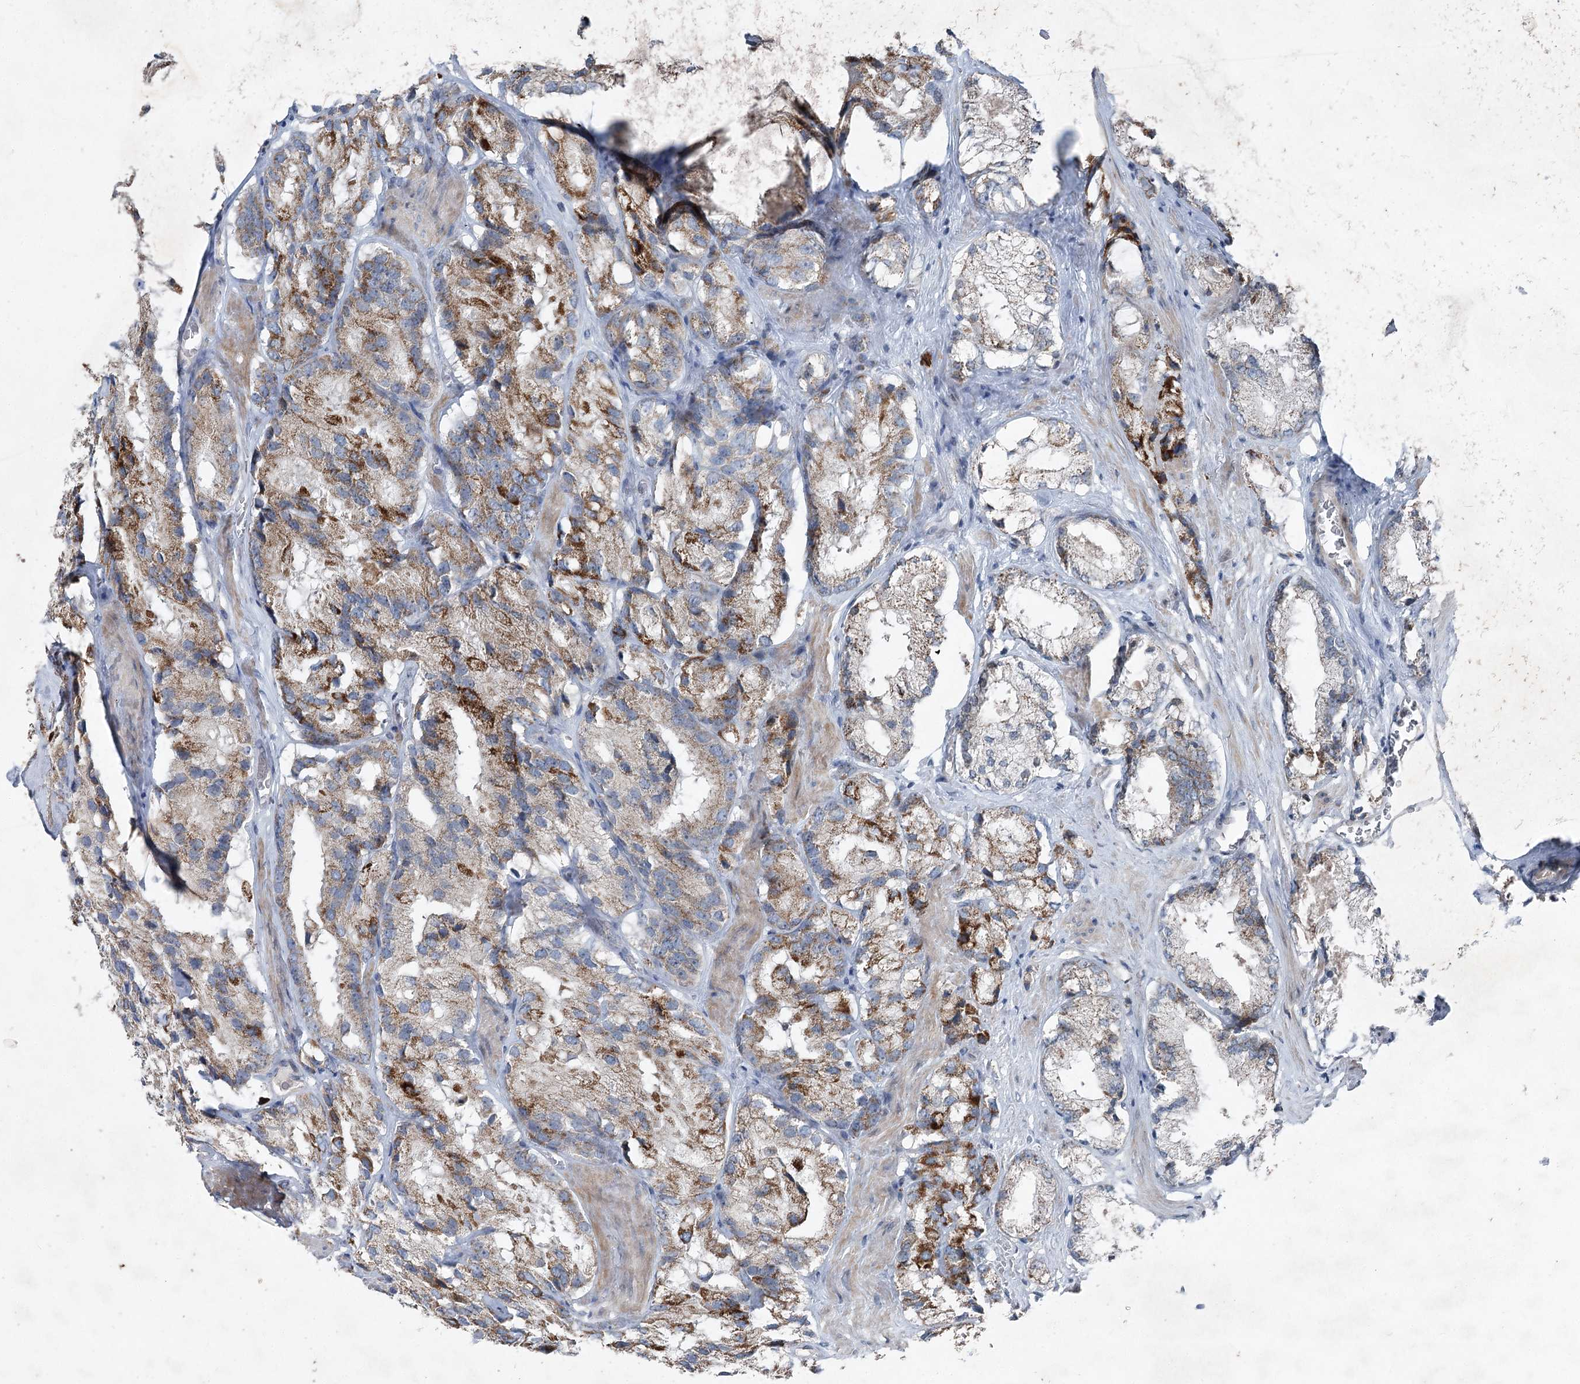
{"staining": {"intensity": "strong", "quantity": "25%-75%", "location": "cytoplasmic/membranous"}, "tissue": "prostate cancer", "cell_type": "Tumor cells", "image_type": "cancer", "snomed": [{"axis": "morphology", "description": "Adenocarcinoma, High grade"}, {"axis": "topography", "description": "Prostate"}], "caption": "A high-resolution histopathology image shows immunohistochemistry staining of high-grade adenocarcinoma (prostate), which reveals strong cytoplasmic/membranous staining in about 25%-75% of tumor cells.", "gene": "PLA2G12A", "patient": {"sex": "male", "age": 66}}